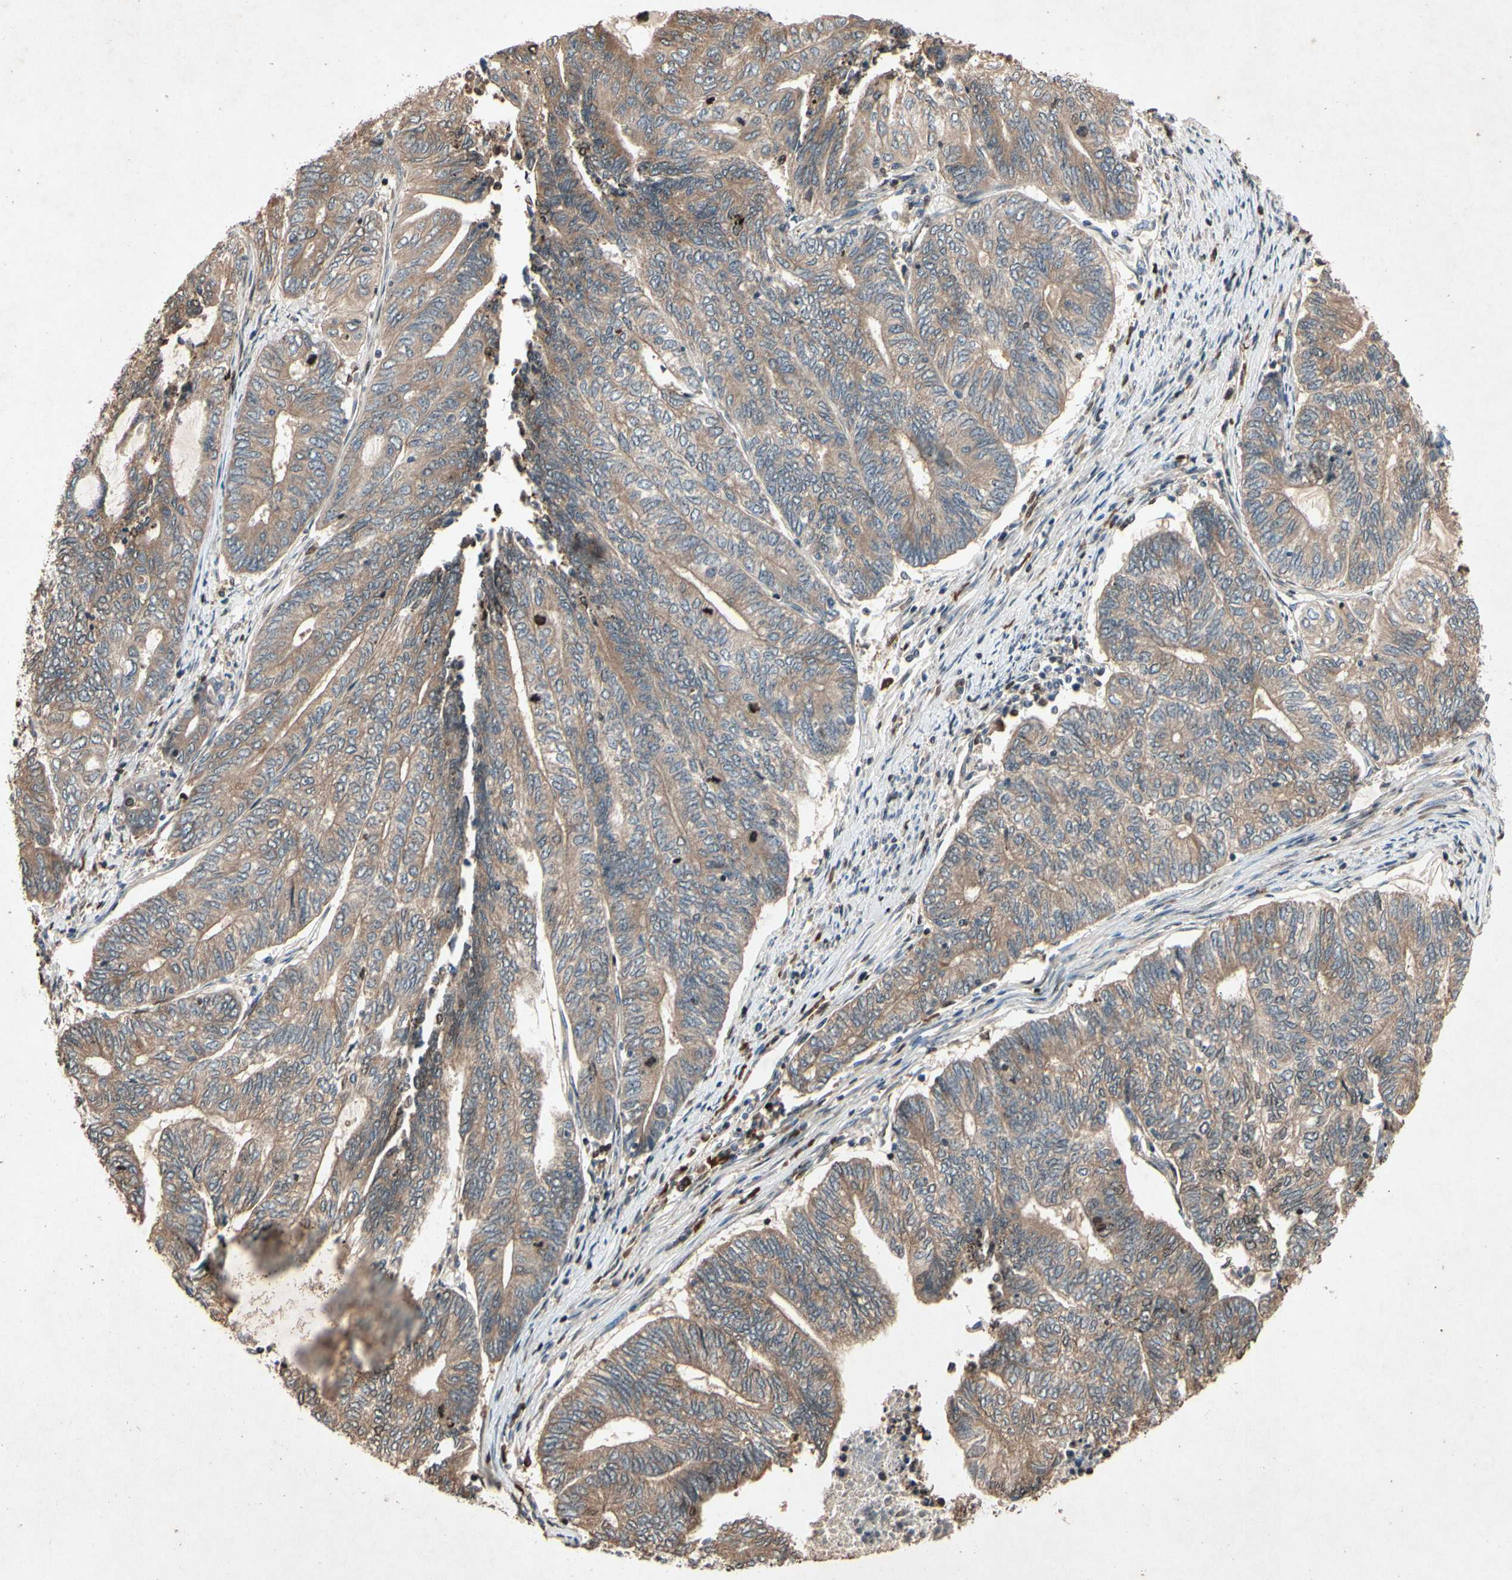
{"staining": {"intensity": "moderate", "quantity": ">75%", "location": "cytoplasmic/membranous"}, "tissue": "endometrial cancer", "cell_type": "Tumor cells", "image_type": "cancer", "snomed": [{"axis": "morphology", "description": "Adenocarcinoma, NOS"}, {"axis": "topography", "description": "Uterus"}, {"axis": "topography", "description": "Endometrium"}], "caption": "Protein staining reveals moderate cytoplasmic/membranous positivity in approximately >75% of tumor cells in endometrial cancer.", "gene": "PRDX4", "patient": {"sex": "female", "age": 70}}